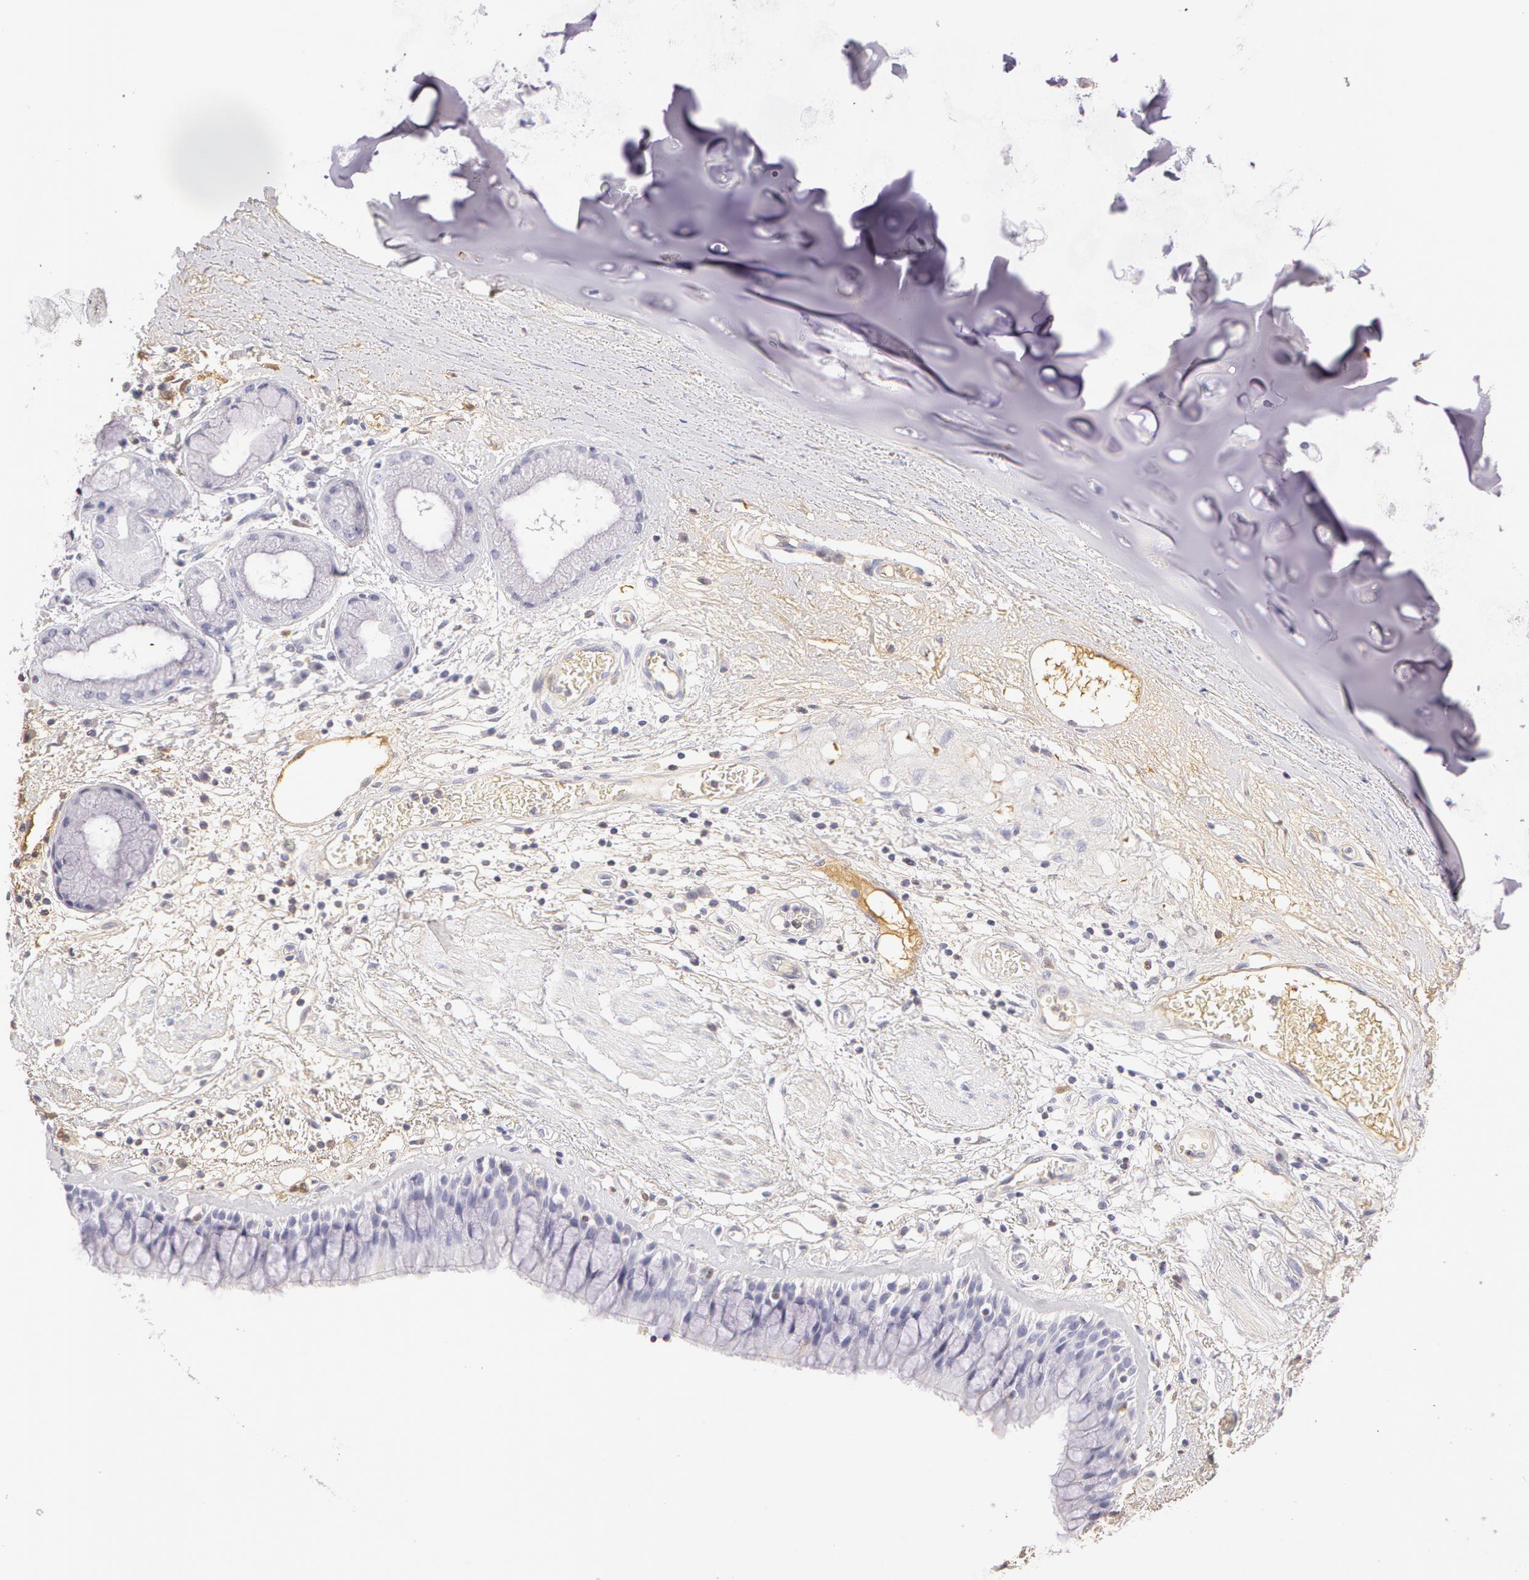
{"staining": {"intensity": "negative", "quantity": "none", "location": "none"}, "tissue": "bronchus", "cell_type": "Respiratory epithelial cells", "image_type": "normal", "snomed": [{"axis": "morphology", "description": "Normal tissue, NOS"}, {"axis": "topography", "description": "Bronchus"}, {"axis": "topography", "description": "Lung"}], "caption": "Bronchus stained for a protein using IHC displays no positivity respiratory epithelial cells.", "gene": "AHSG", "patient": {"sex": "female", "age": 57}}